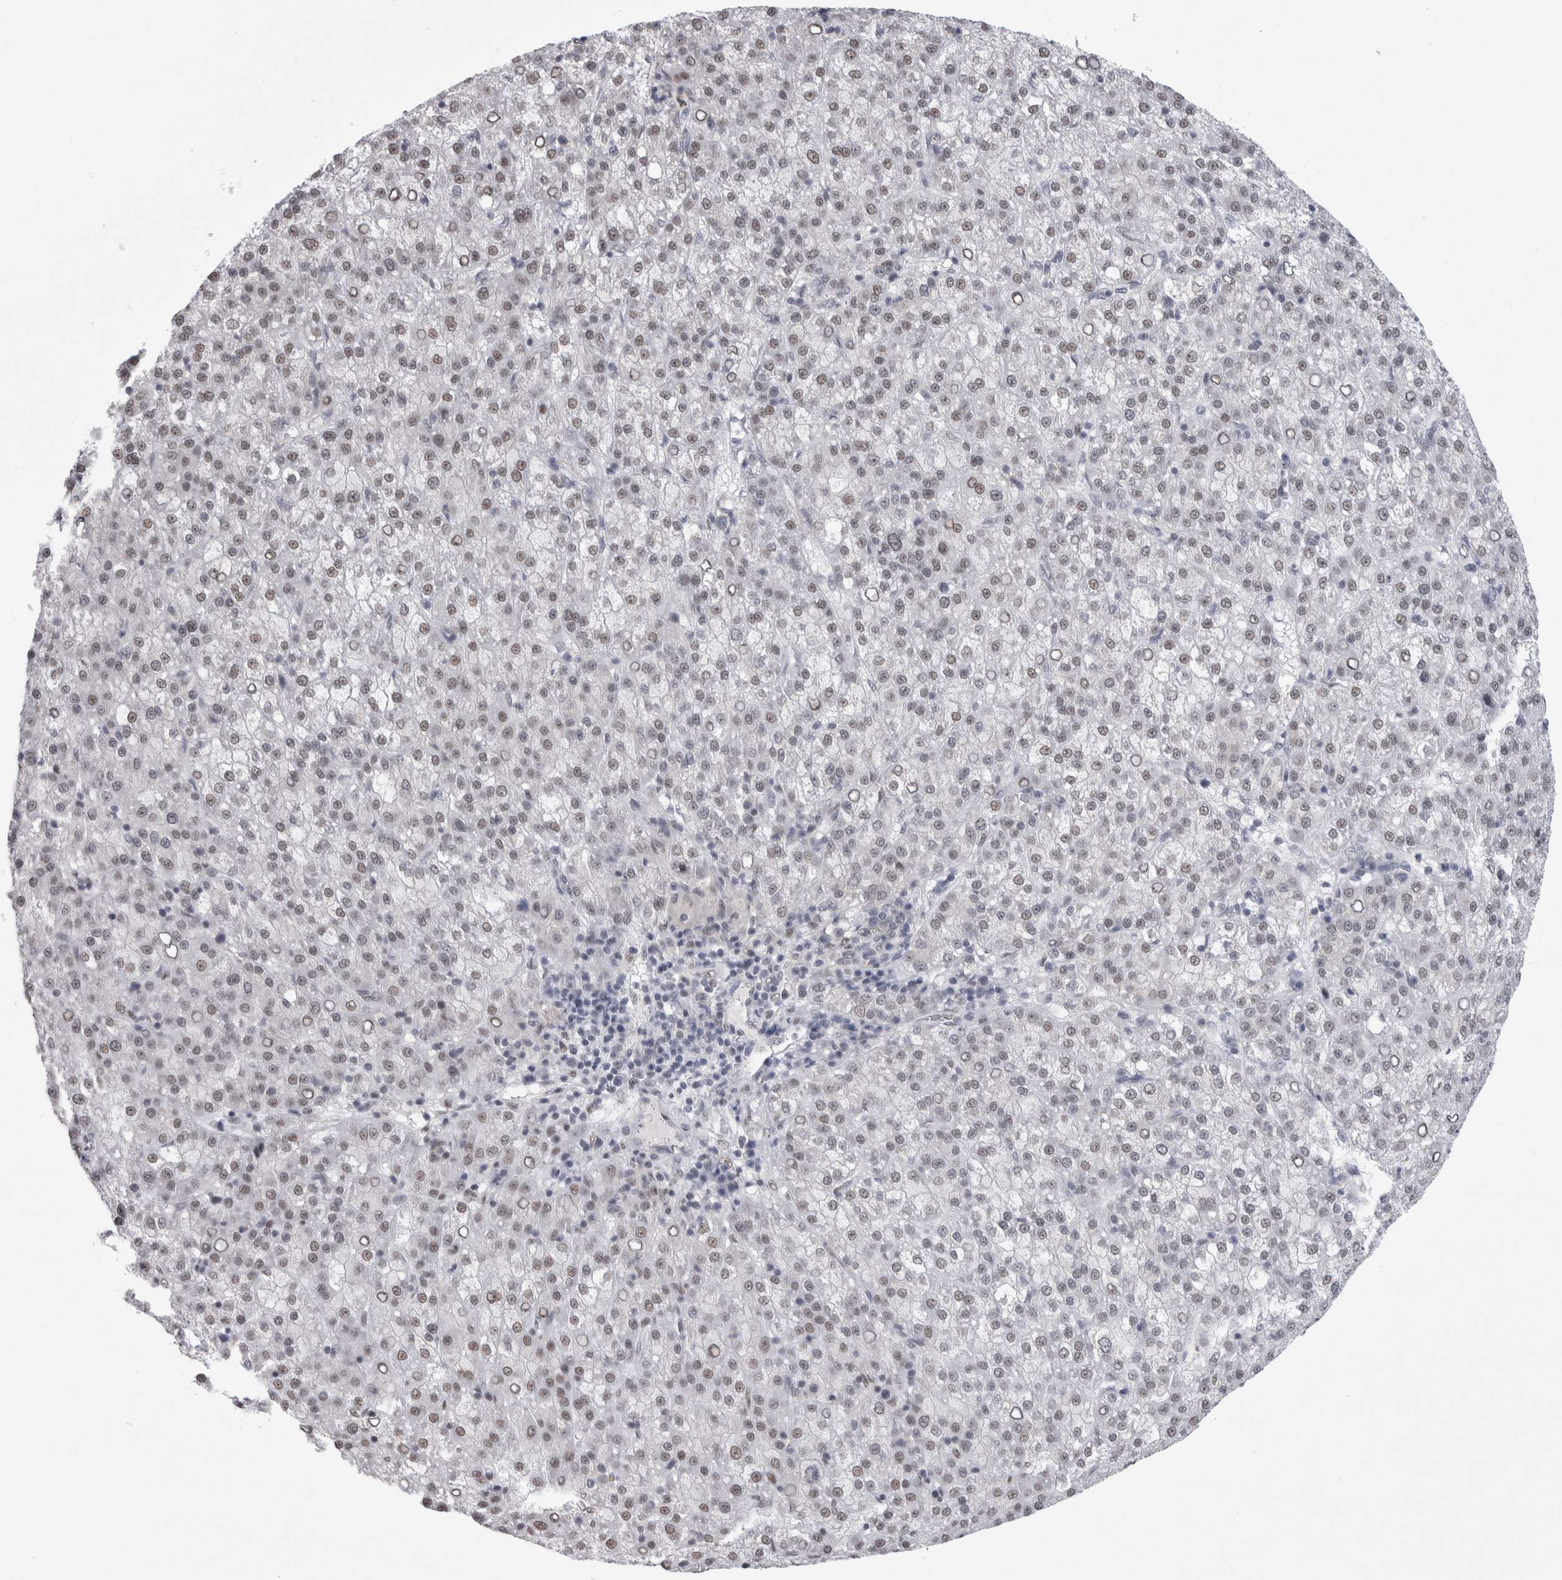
{"staining": {"intensity": "weak", "quantity": ">75%", "location": "nuclear"}, "tissue": "liver cancer", "cell_type": "Tumor cells", "image_type": "cancer", "snomed": [{"axis": "morphology", "description": "Carcinoma, Hepatocellular, NOS"}, {"axis": "topography", "description": "Liver"}], "caption": "Human hepatocellular carcinoma (liver) stained for a protein (brown) shows weak nuclear positive staining in about >75% of tumor cells.", "gene": "API5", "patient": {"sex": "female", "age": 58}}